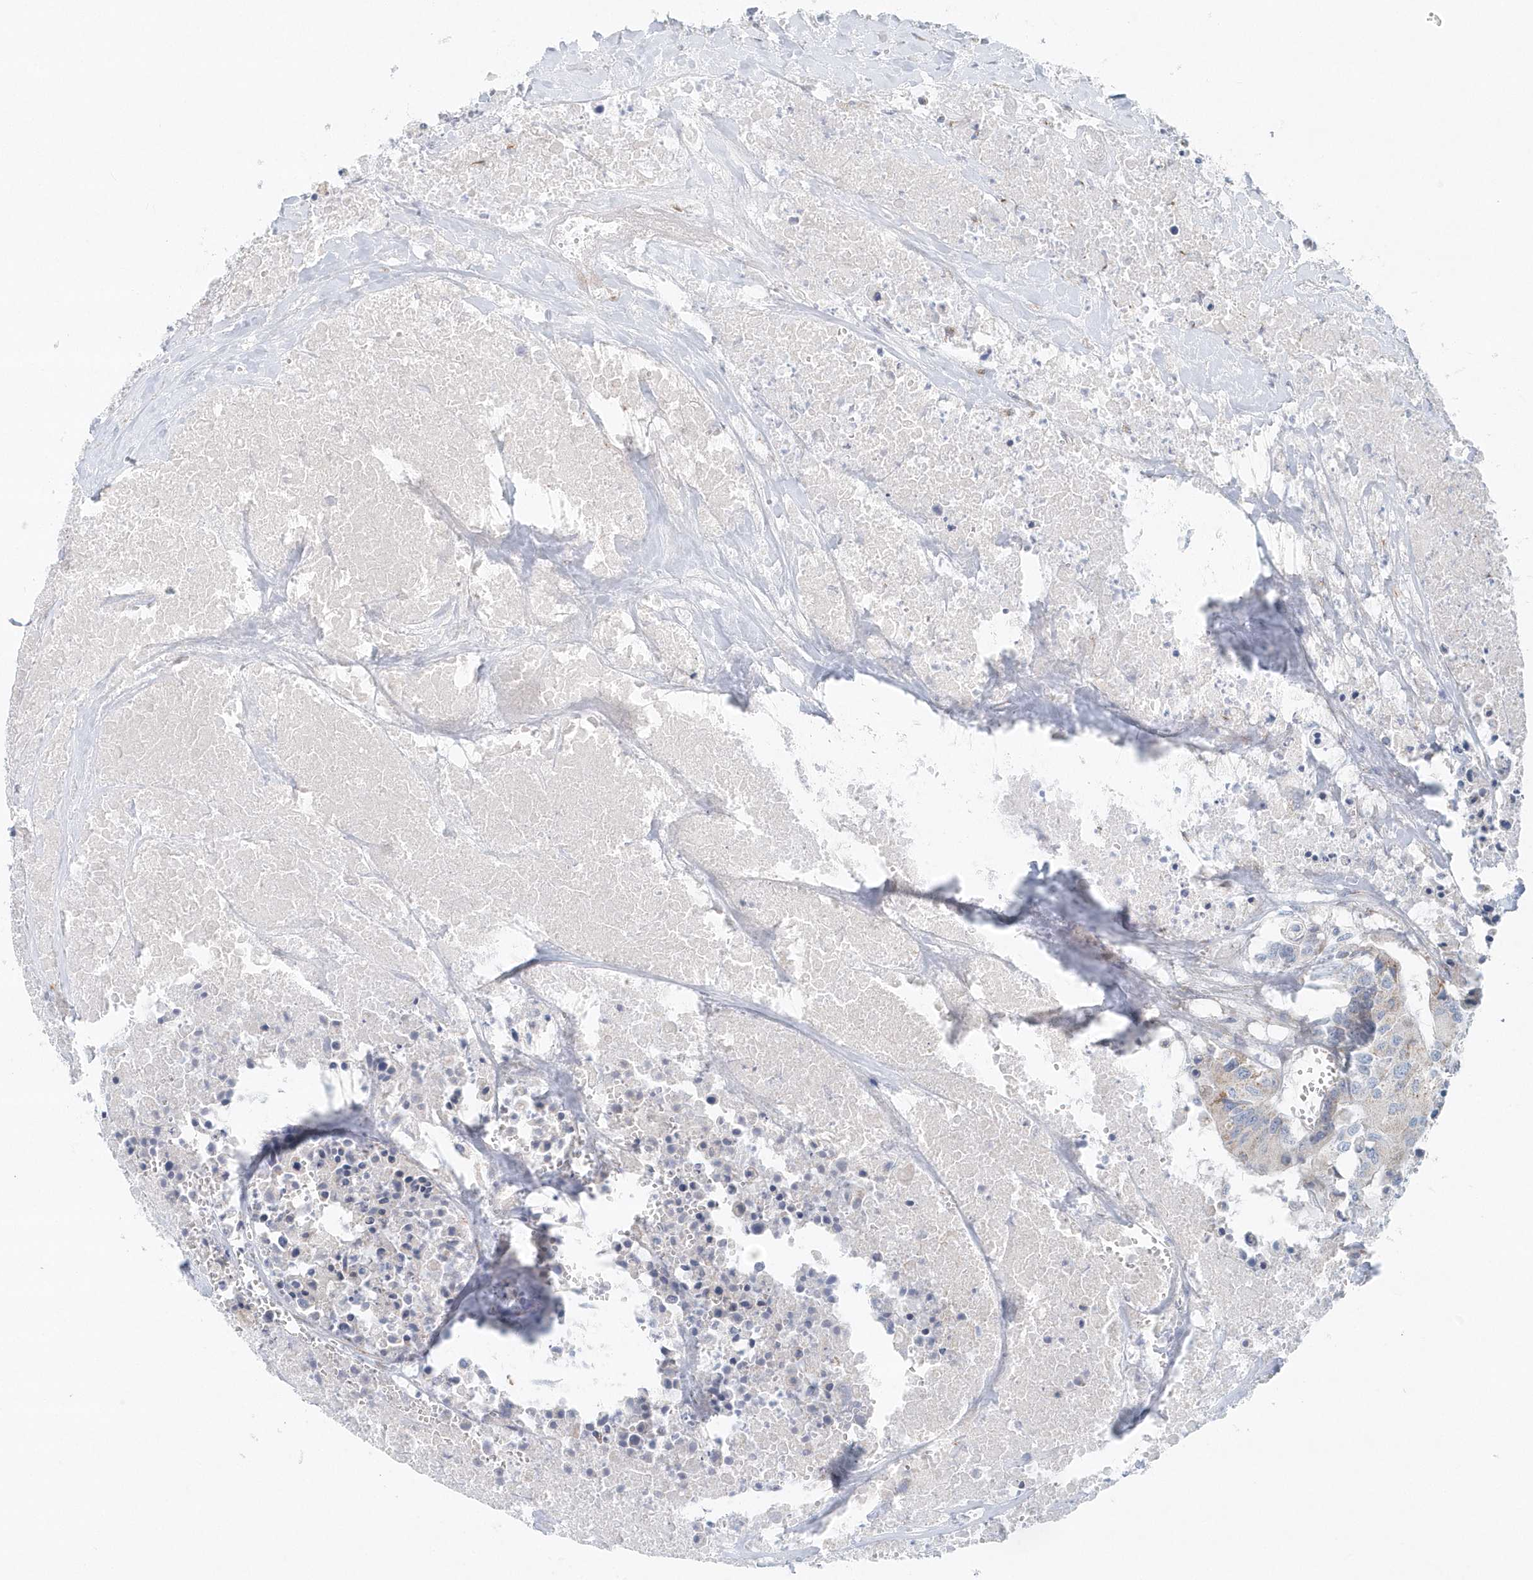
{"staining": {"intensity": "weak", "quantity": "<25%", "location": "cytoplasmic/membranous"}, "tissue": "colorectal cancer", "cell_type": "Tumor cells", "image_type": "cancer", "snomed": [{"axis": "morphology", "description": "Adenocarcinoma, NOS"}, {"axis": "topography", "description": "Colon"}], "caption": "Histopathology image shows no protein expression in tumor cells of colorectal cancer tissue. The staining is performed using DAB brown chromogen with nuclei counter-stained in using hematoxylin.", "gene": "GPR152", "patient": {"sex": "male", "age": 77}}